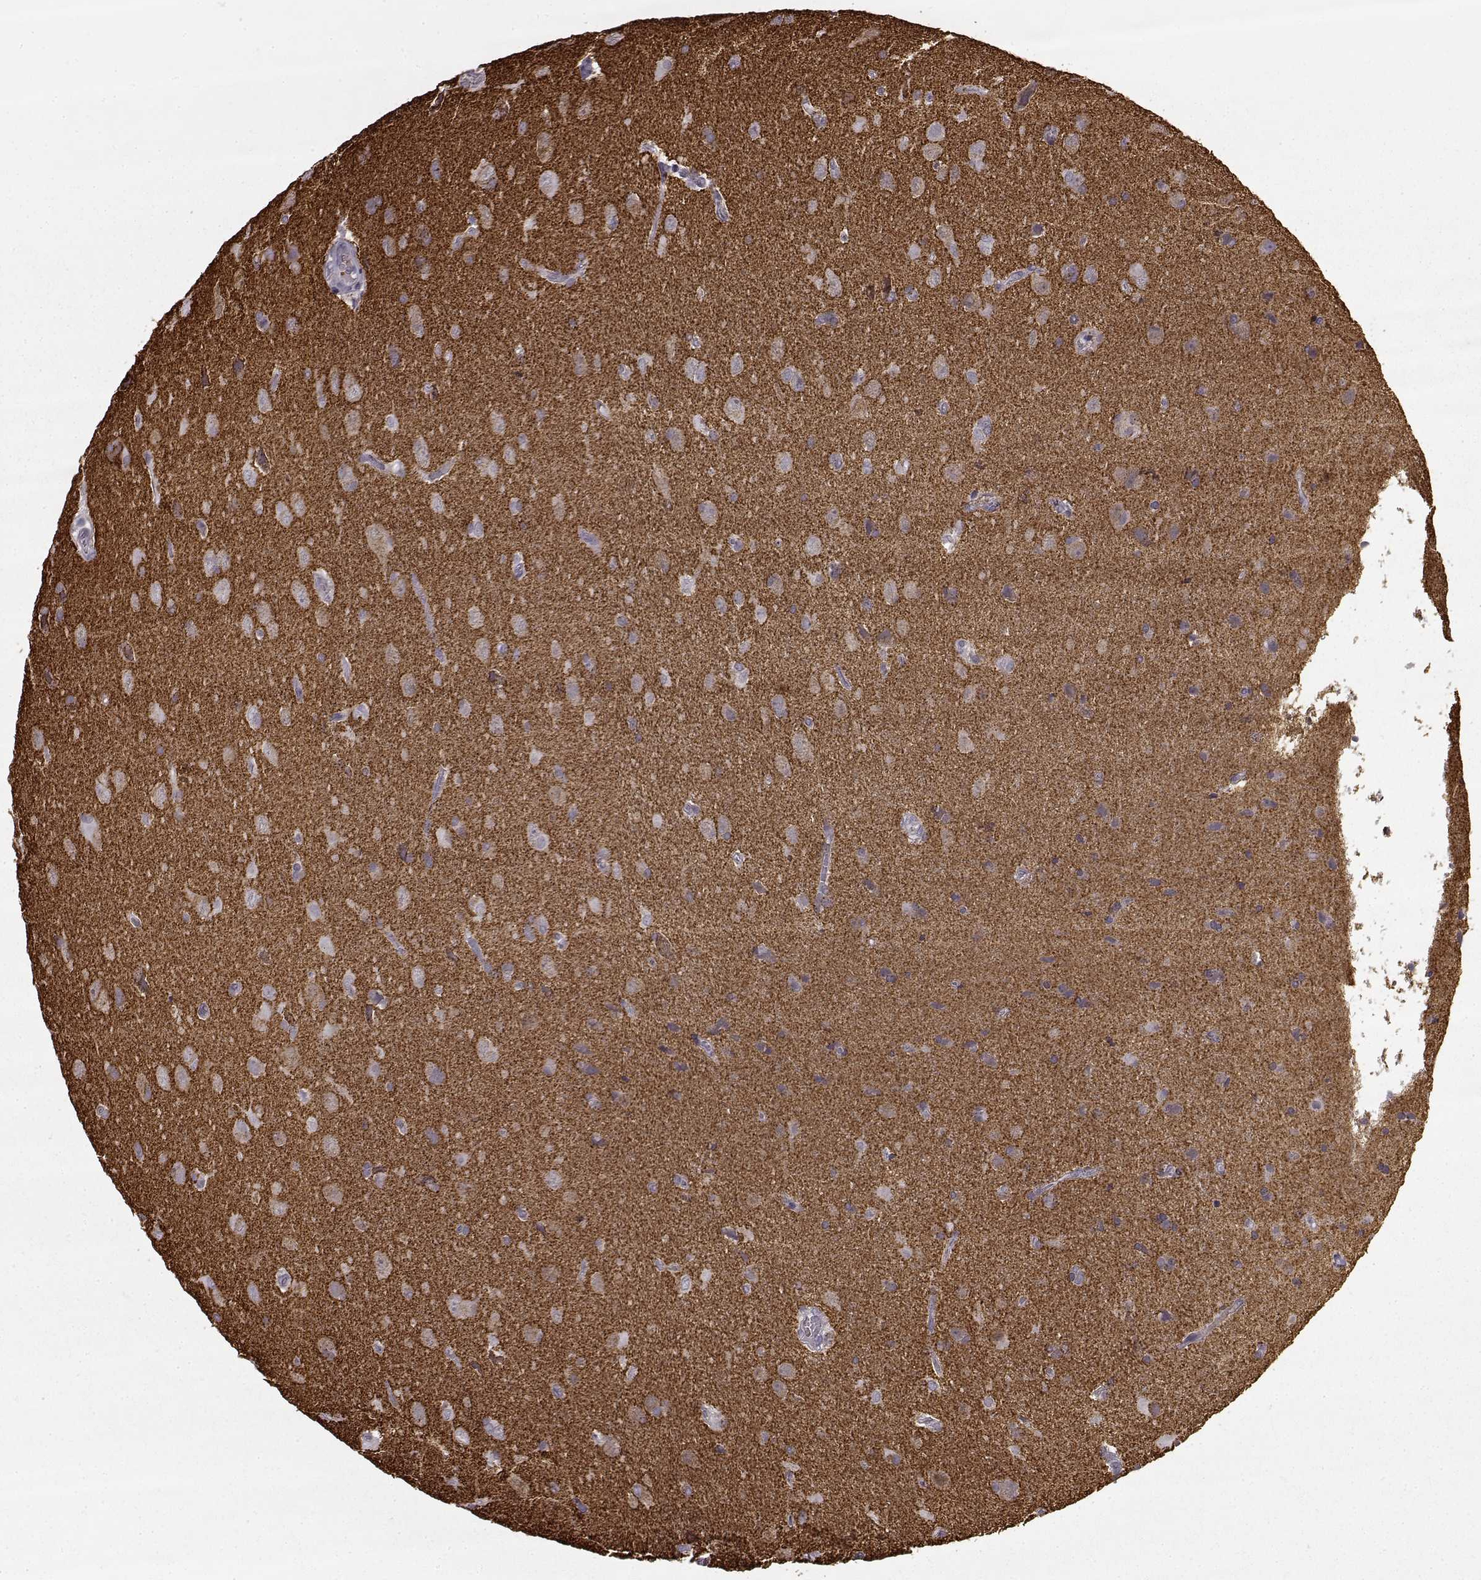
{"staining": {"intensity": "negative", "quantity": "none", "location": "none"}, "tissue": "glioma", "cell_type": "Tumor cells", "image_type": "cancer", "snomed": [{"axis": "morphology", "description": "Glioma, malignant, Low grade"}, {"axis": "topography", "description": "Brain"}], "caption": "High power microscopy photomicrograph of an IHC histopathology image of low-grade glioma (malignant), revealing no significant expression in tumor cells. (DAB (3,3'-diaminobenzidine) immunohistochemistry, high magnification).", "gene": "SNCA", "patient": {"sex": "male", "age": 58}}